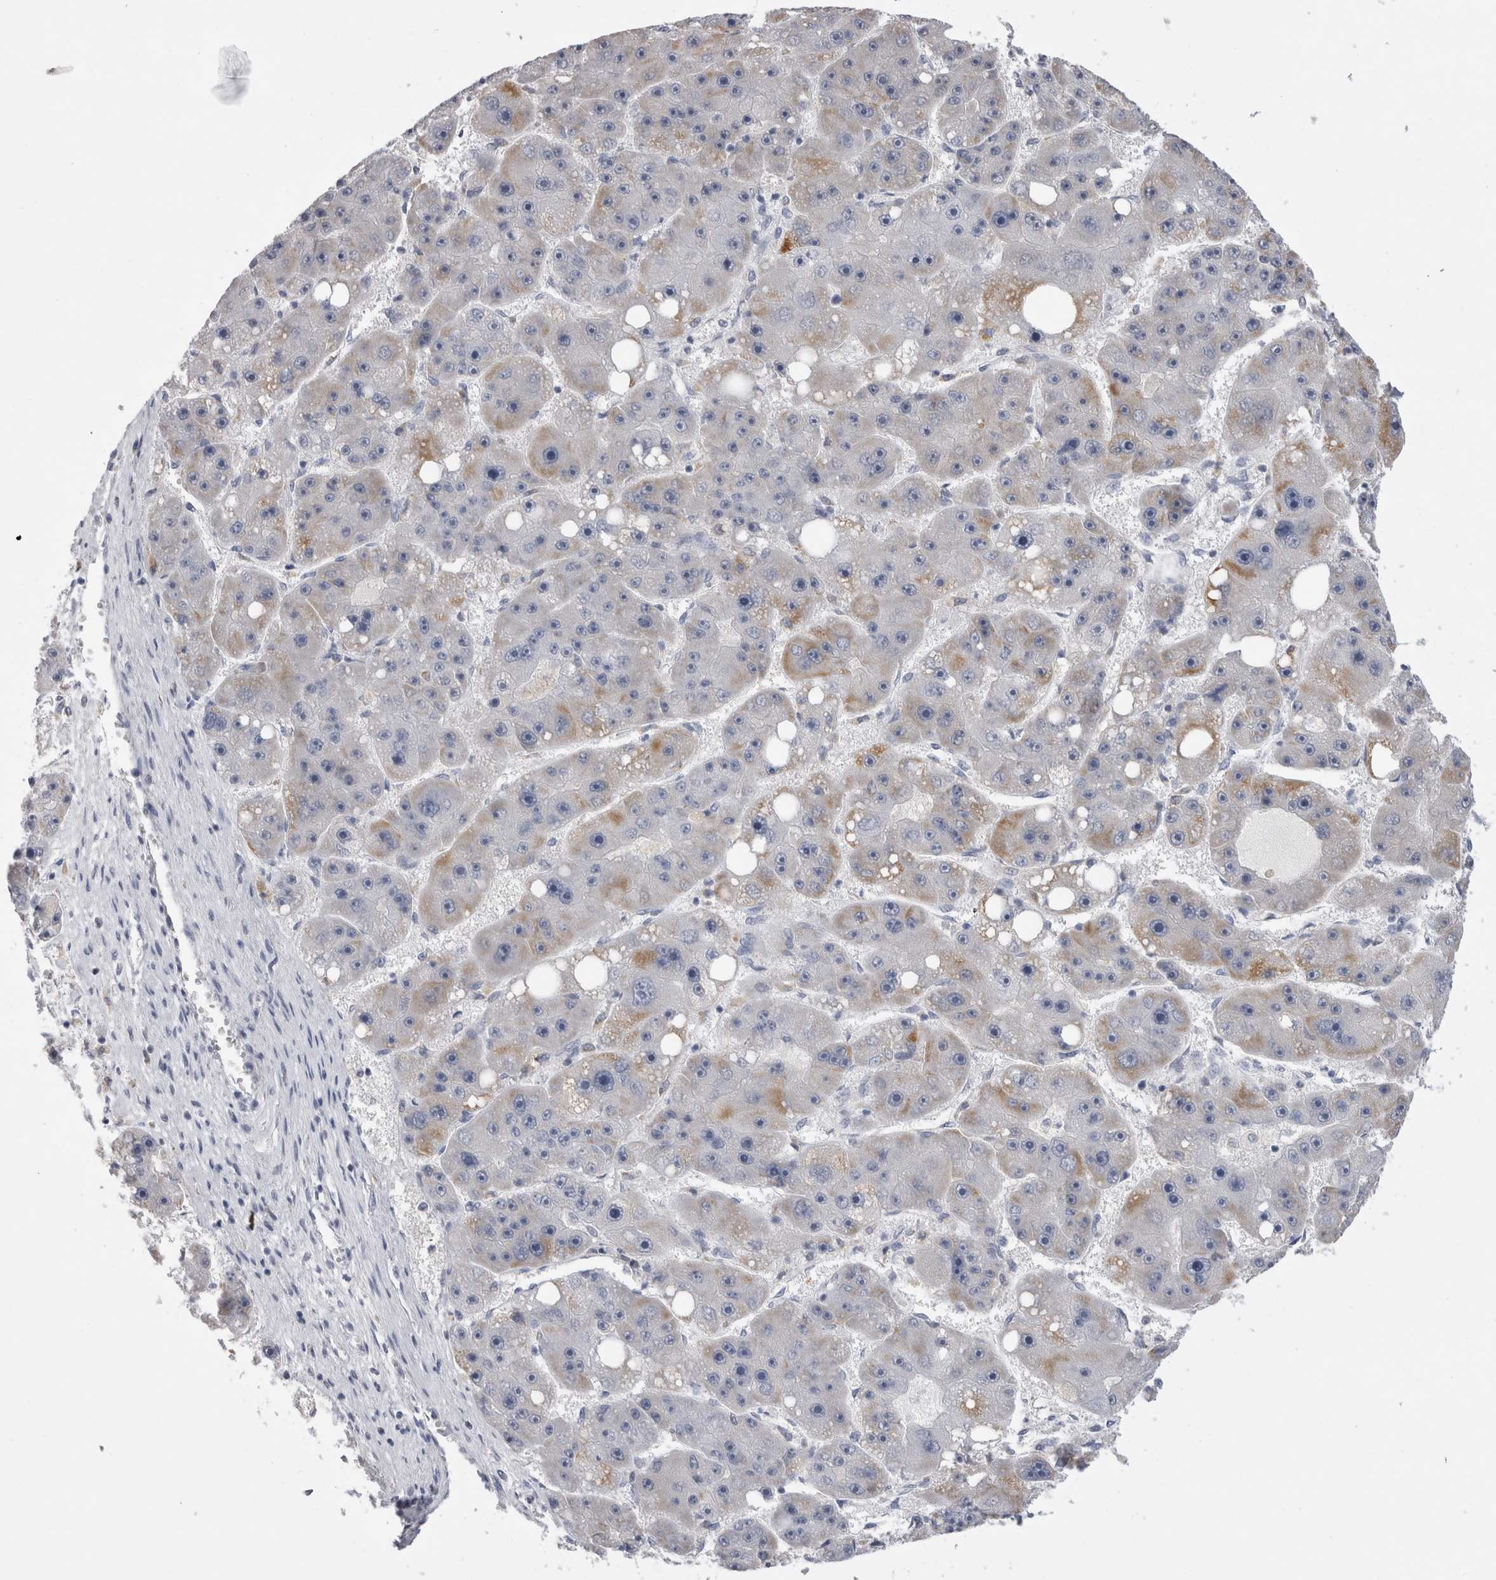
{"staining": {"intensity": "weak", "quantity": "<25%", "location": "cytoplasmic/membranous"}, "tissue": "liver cancer", "cell_type": "Tumor cells", "image_type": "cancer", "snomed": [{"axis": "morphology", "description": "Carcinoma, Hepatocellular, NOS"}, {"axis": "topography", "description": "Liver"}], "caption": "Immunohistochemistry histopathology image of liver cancer (hepatocellular carcinoma) stained for a protein (brown), which exhibits no expression in tumor cells. (IHC, brightfield microscopy, high magnification).", "gene": "DHRS4", "patient": {"sex": "female", "age": 61}}